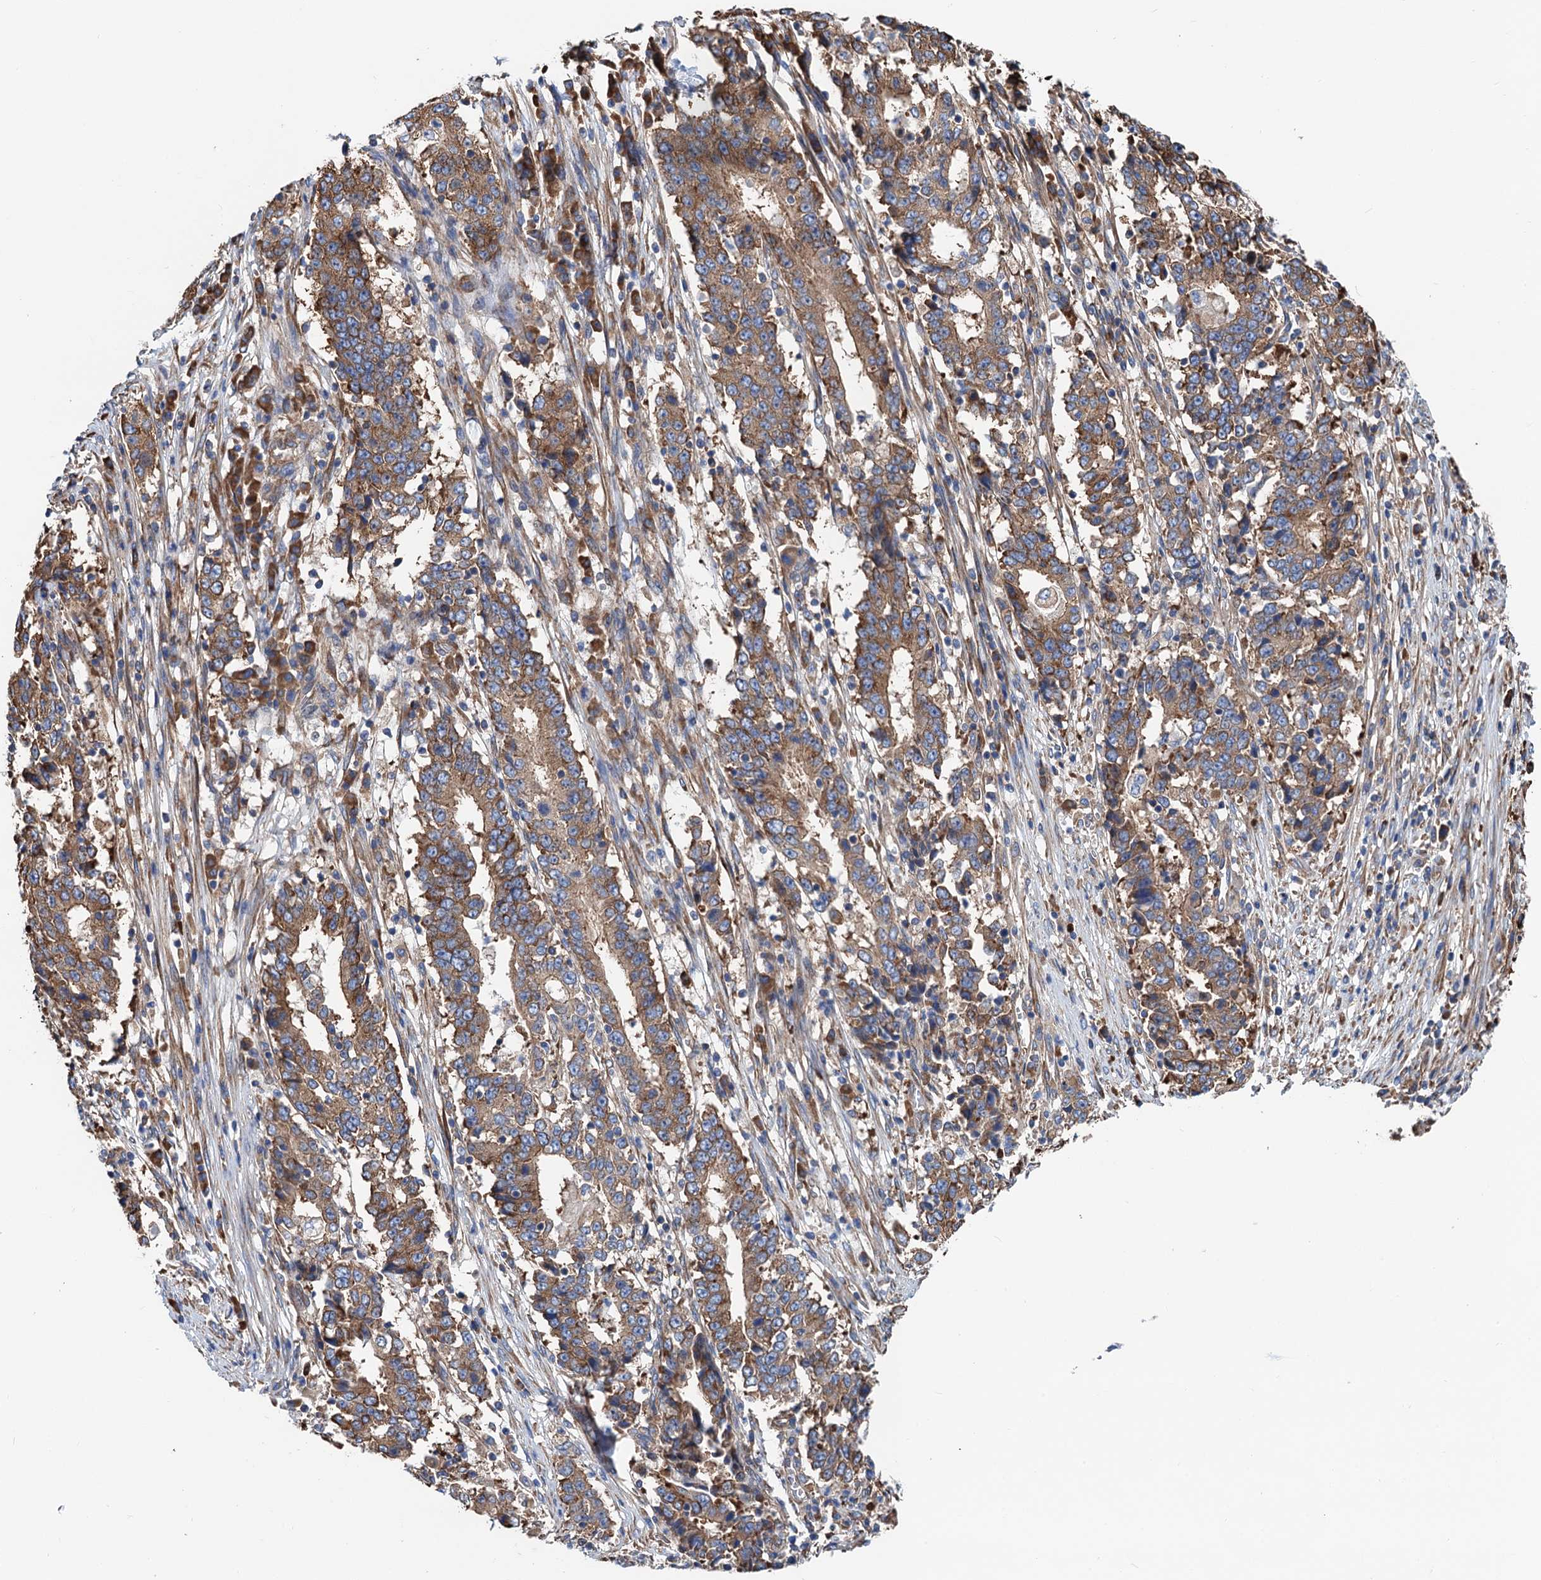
{"staining": {"intensity": "moderate", "quantity": ">75%", "location": "cytoplasmic/membranous"}, "tissue": "stomach cancer", "cell_type": "Tumor cells", "image_type": "cancer", "snomed": [{"axis": "morphology", "description": "Adenocarcinoma, NOS"}, {"axis": "topography", "description": "Stomach"}], "caption": "A photomicrograph of stomach adenocarcinoma stained for a protein demonstrates moderate cytoplasmic/membranous brown staining in tumor cells.", "gene": "SLC12A7", "patient": {"sex": "male", "age": 59}}